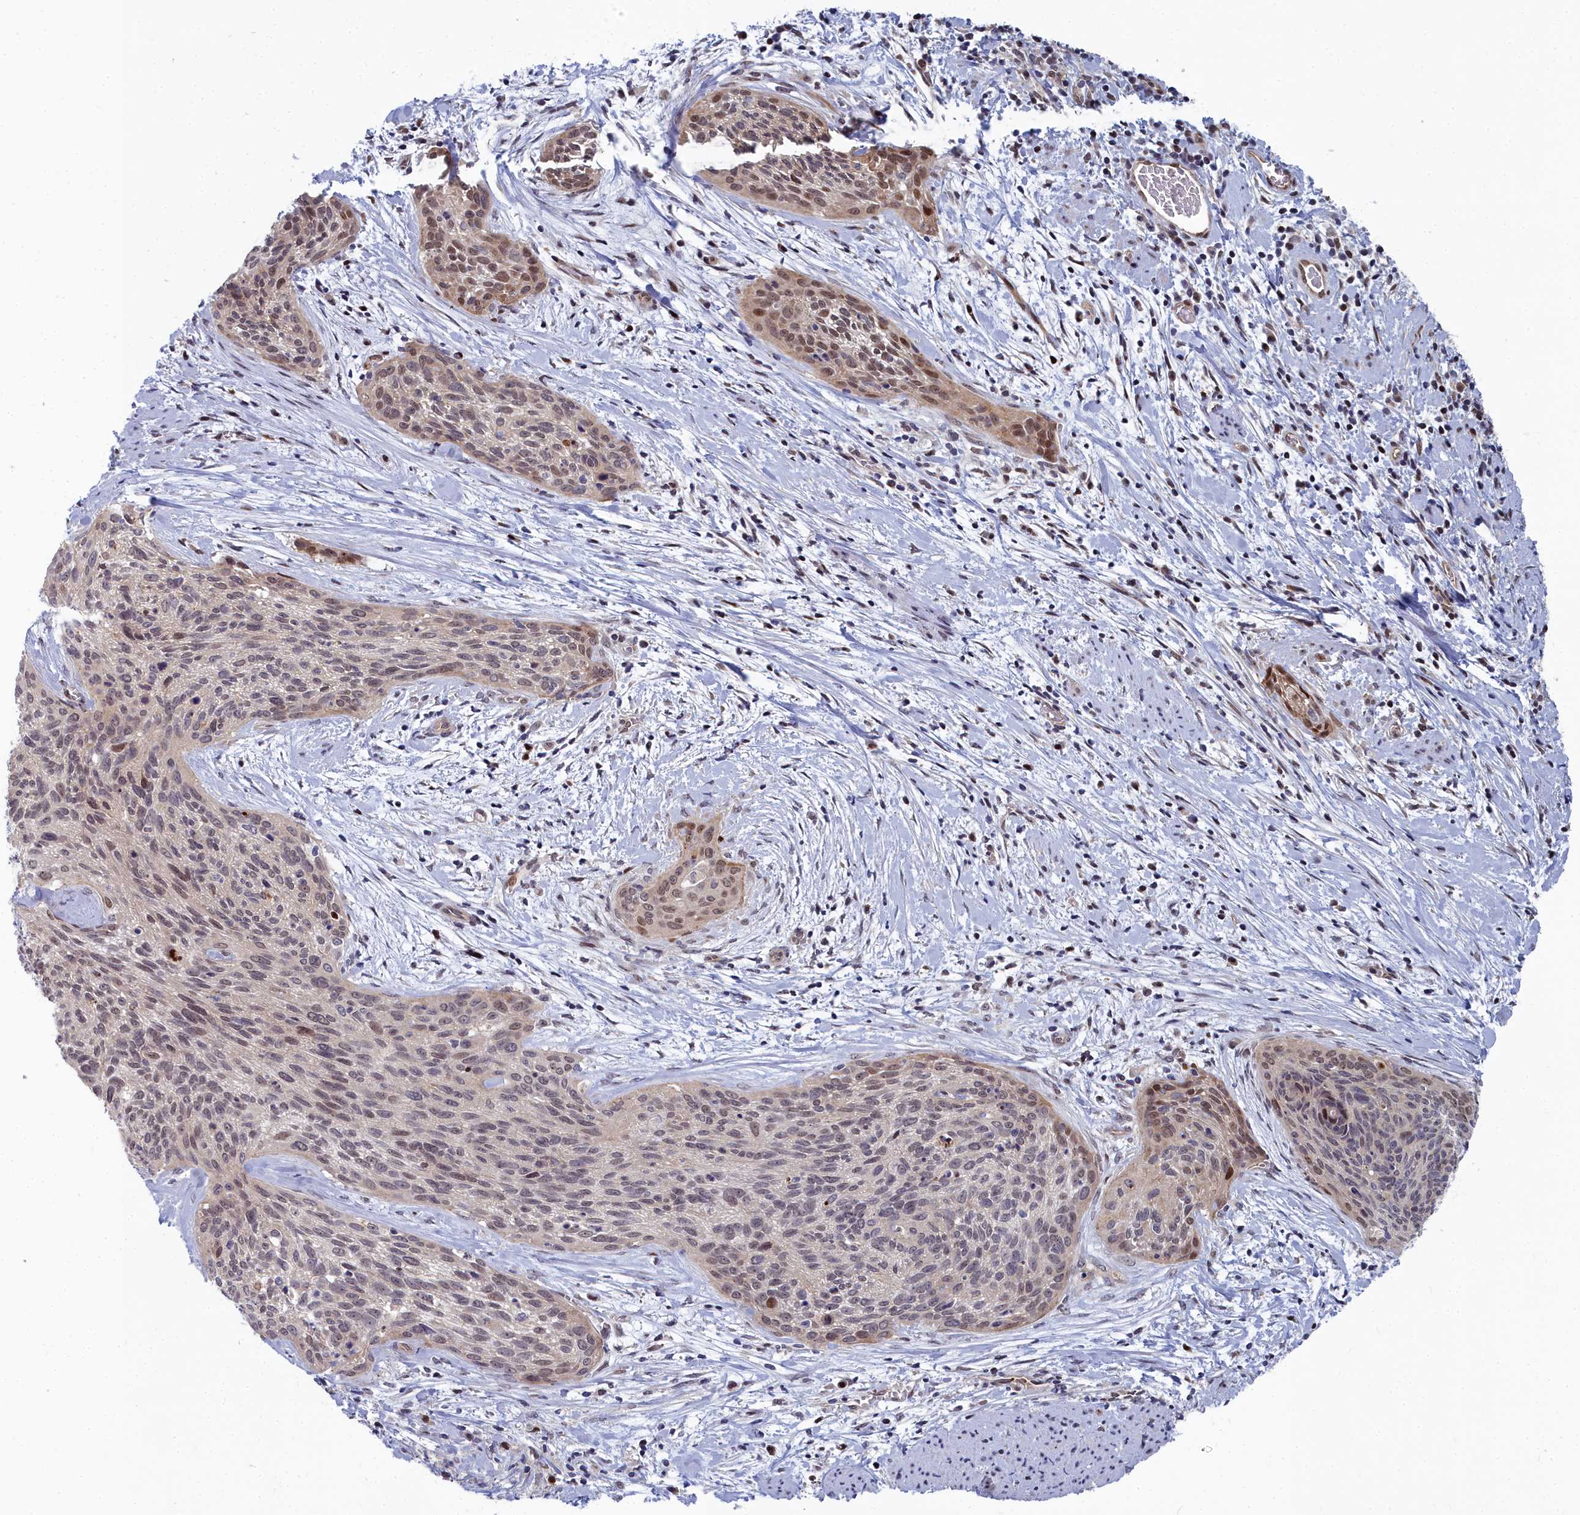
{"staining": {"intensity": "weak", "quantity": "25%-75%", "location": "nuclear"}, "tissue": "cervical cancer", "cell_type": "Tumor cells", "image_type": "cancer", "snomed": [{"axis": "morphology", "description": "Squamous cell carcinoma, NOS"}, {"axis": "topography", "description": "Cervix"}], "caption": "IHC staining of cervical cancer, which exhibits low levels of weak nuclear staining in about 25%-75% of tumor cells indicating weak nuclear protein staining. The staining was performed using DAB (3,3'-diaminobenzidine) (brown) for protein detection and nuclei were counterstained in hematoxylin (blue).", "gene": "RPS27A", "patient": {"sex": "female", "age": 55}}